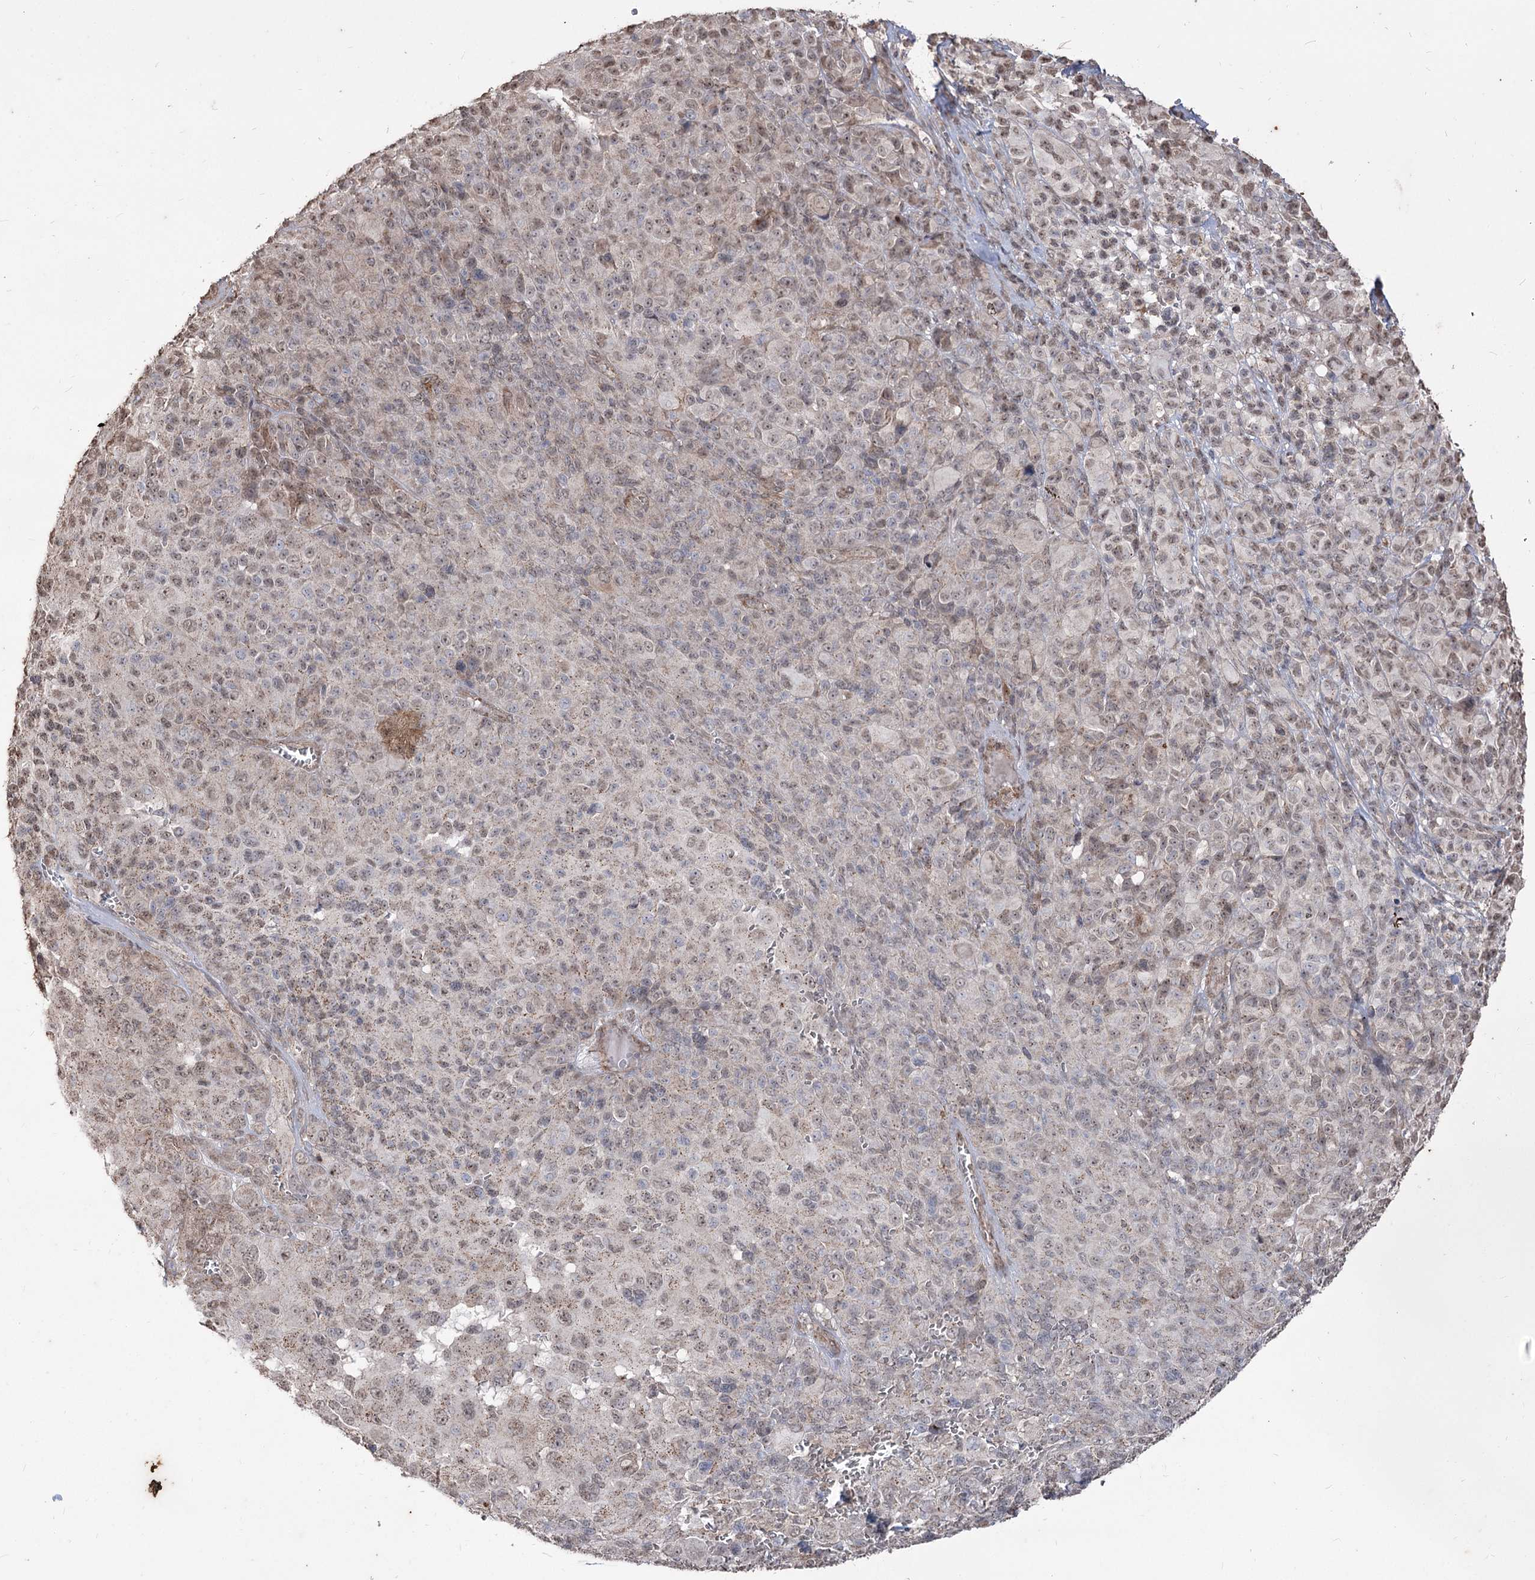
{"staining": {"intensity": "moderate", "quantity": "<25%", "location": "nuclear"}, "tissue": "melanoma", "cell_type": "Tumor cells", "image_type": "cancer", "snomed": [{"axis": "morphology", "description": "Malignant melanoma, NOS"}, {"axis": "topography", "description": "Skin of trunk"}], "caption": "Immunohistochemistry photomicrograph of neoplastic tissue: human malignant melanoma stained using immunohistochemistry (IHC) exhibits low levels of moderate protein expression localized specifically in the nuclear of tumor cells, appearing as a nuclear brown color.", "gene": "ZSCAN23", "patient": {"sex": "male", "age": 71}}